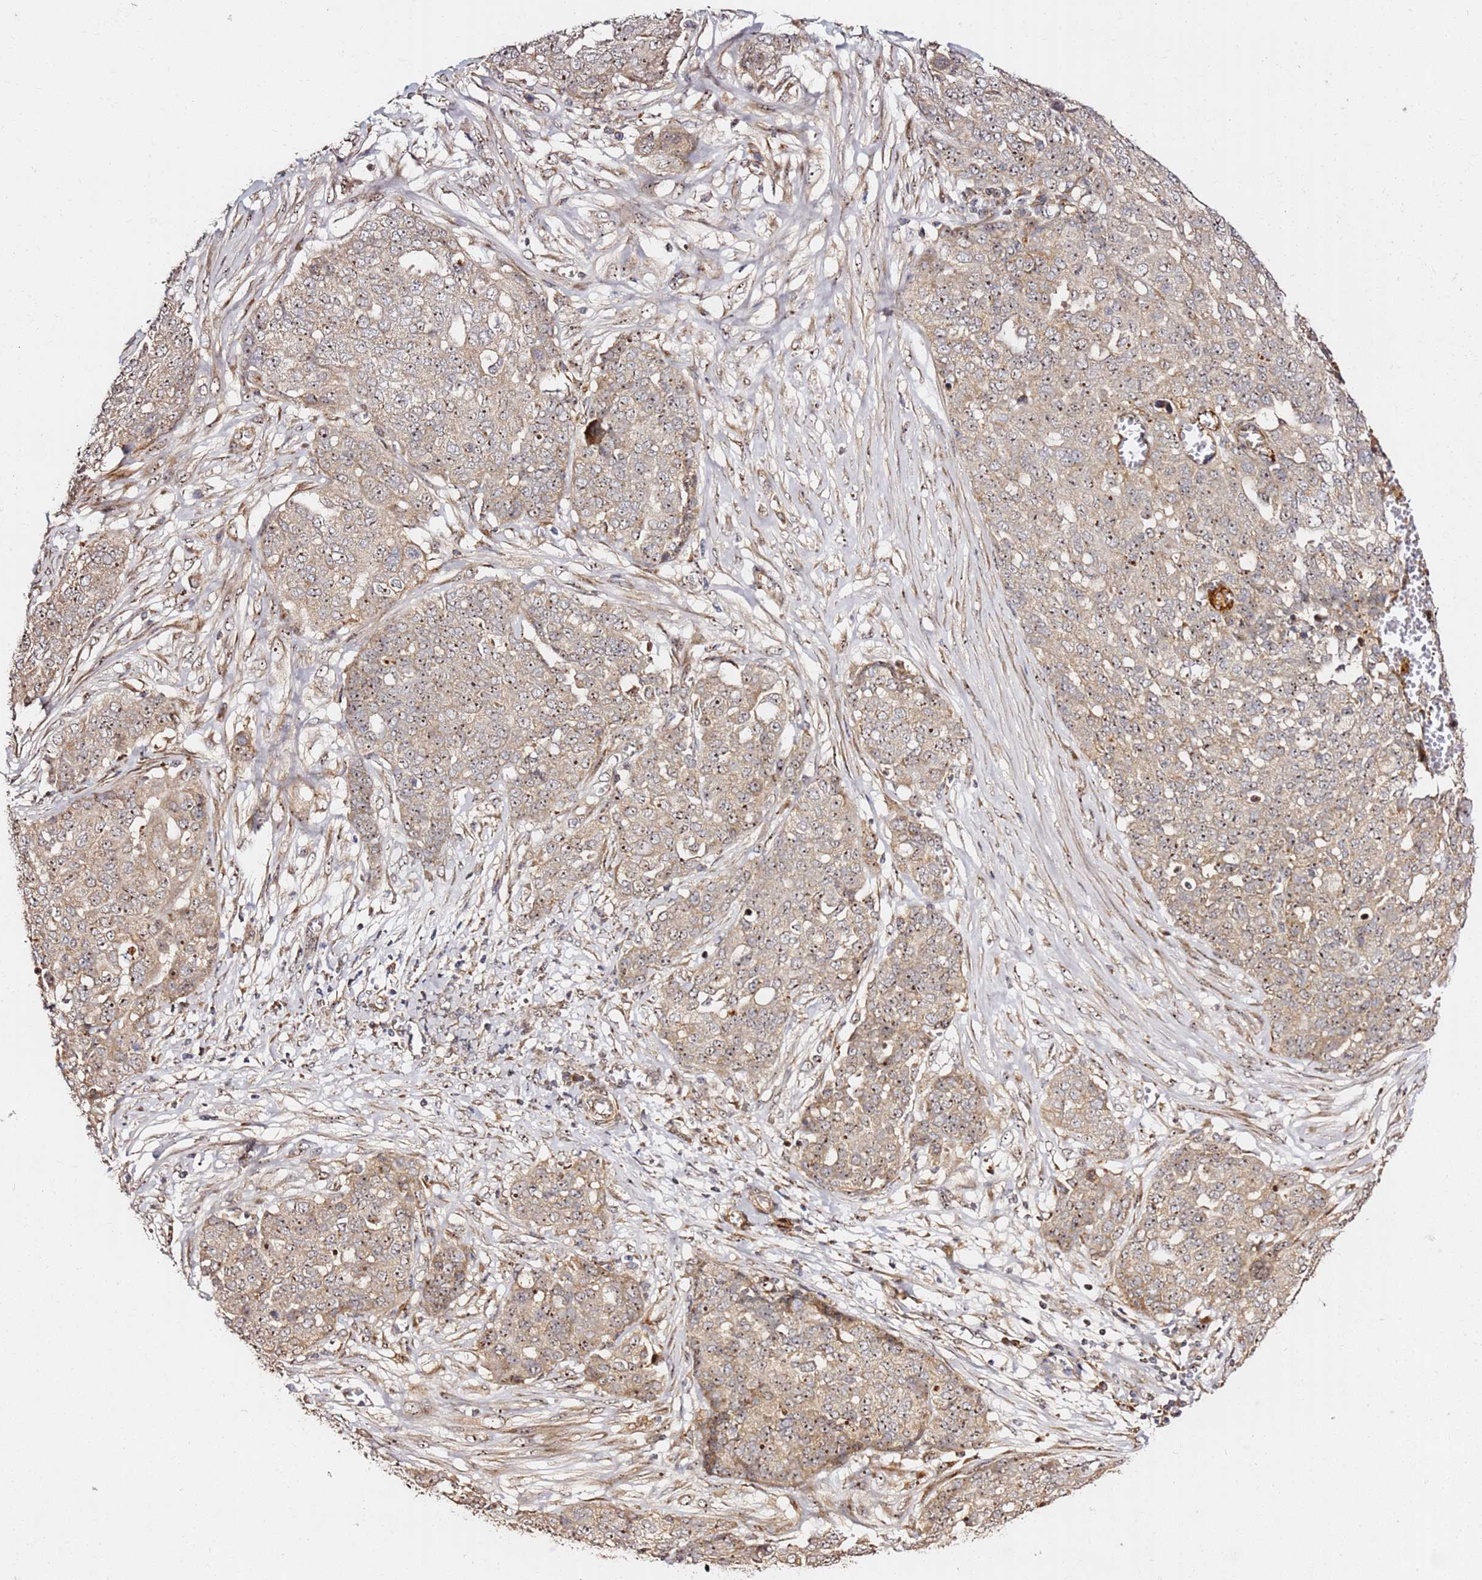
{"staining": {"intensity": "moderate", "quantity": ">75%", "location": "cytoplasmic/membranous,nuclear"}, "tissue": "ovarian cancer", "cell_type": "Tumor cells", "image_type": "cancer", "snomed": [{"axis": "morphology", "description": "Cystadenocarcinoma, serous, NOS"}, {"axis": "topography", "description": "Soft tissue"}, {"axis": "topography", "description": "Ovary"}], "caption": "The photomicrograph reveals a brown stain indicating the presence of a protein in the cytoplasmic/membranous and nuclear of tumor cells in ovarian cancer (serous cystadenocarcinoma).", "gene": "KIF25", "patient": {"sex": "female", "age": 57}}